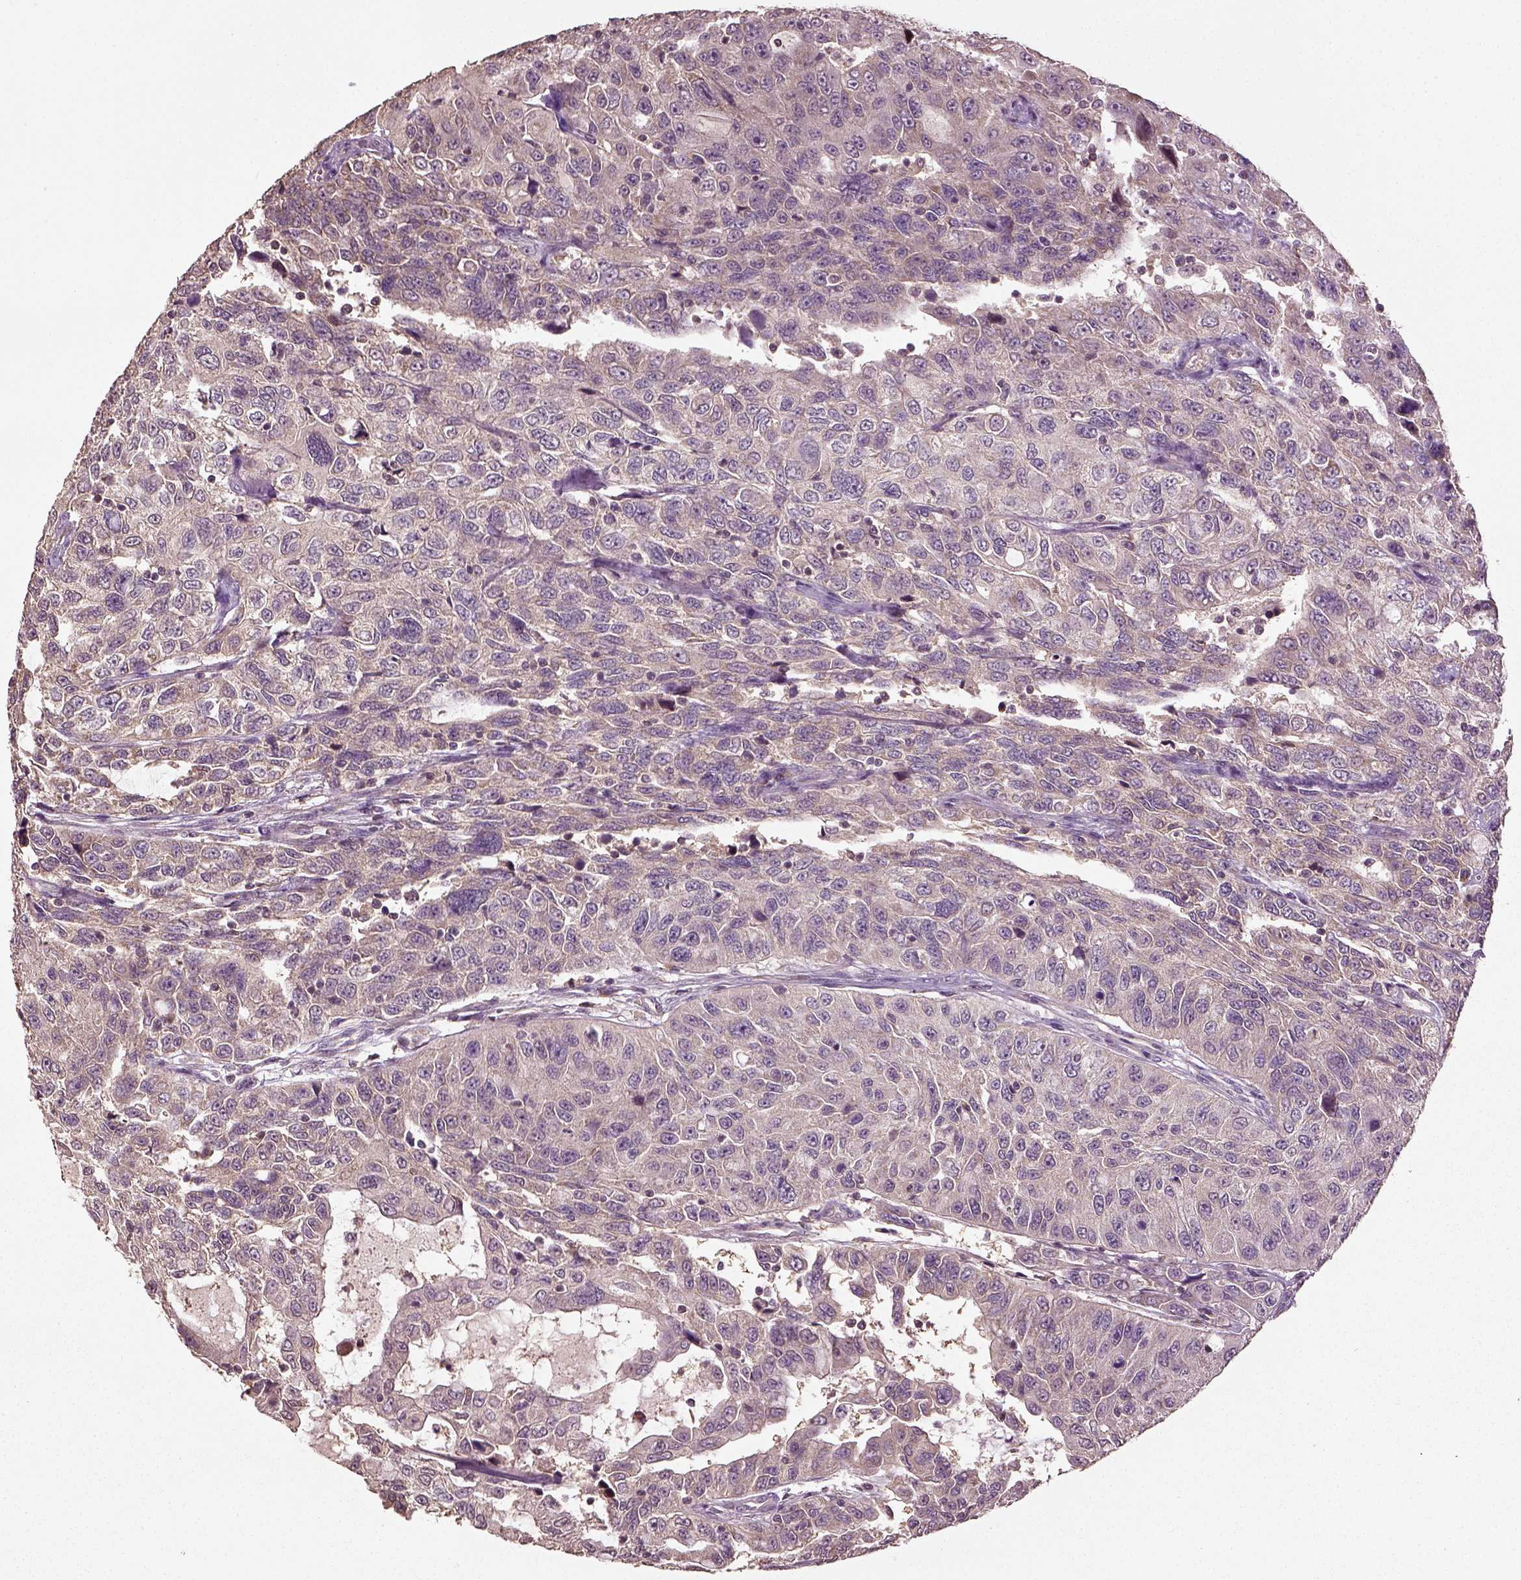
{"staining": {"intensity": "negative", "quantity": "none", "location": "none"}, "tissue": "urothelial cancer", "cell_type": "Tumor cells", "image_type": "cancer", "snomed": [{"axis": "morphology", "description": "Urothelial carcinoma, NOS"}, {"axis": "morphology", "description": "Urothelial carcinoma, High grade"}, {"axis": "topography", "description": "Urinary bladder"}], "caption": "Immunohistochemistry (IHC) photomicrograph of neoplastic tissue: human urothelial carcinoma (high-grade) stained with DAB (3,3'-diaminobenzidine) exhibits no significant protein positivity in tumor cells.", "gene": "ERV3-1", "patient": {"sex": "female", "age": 73}}